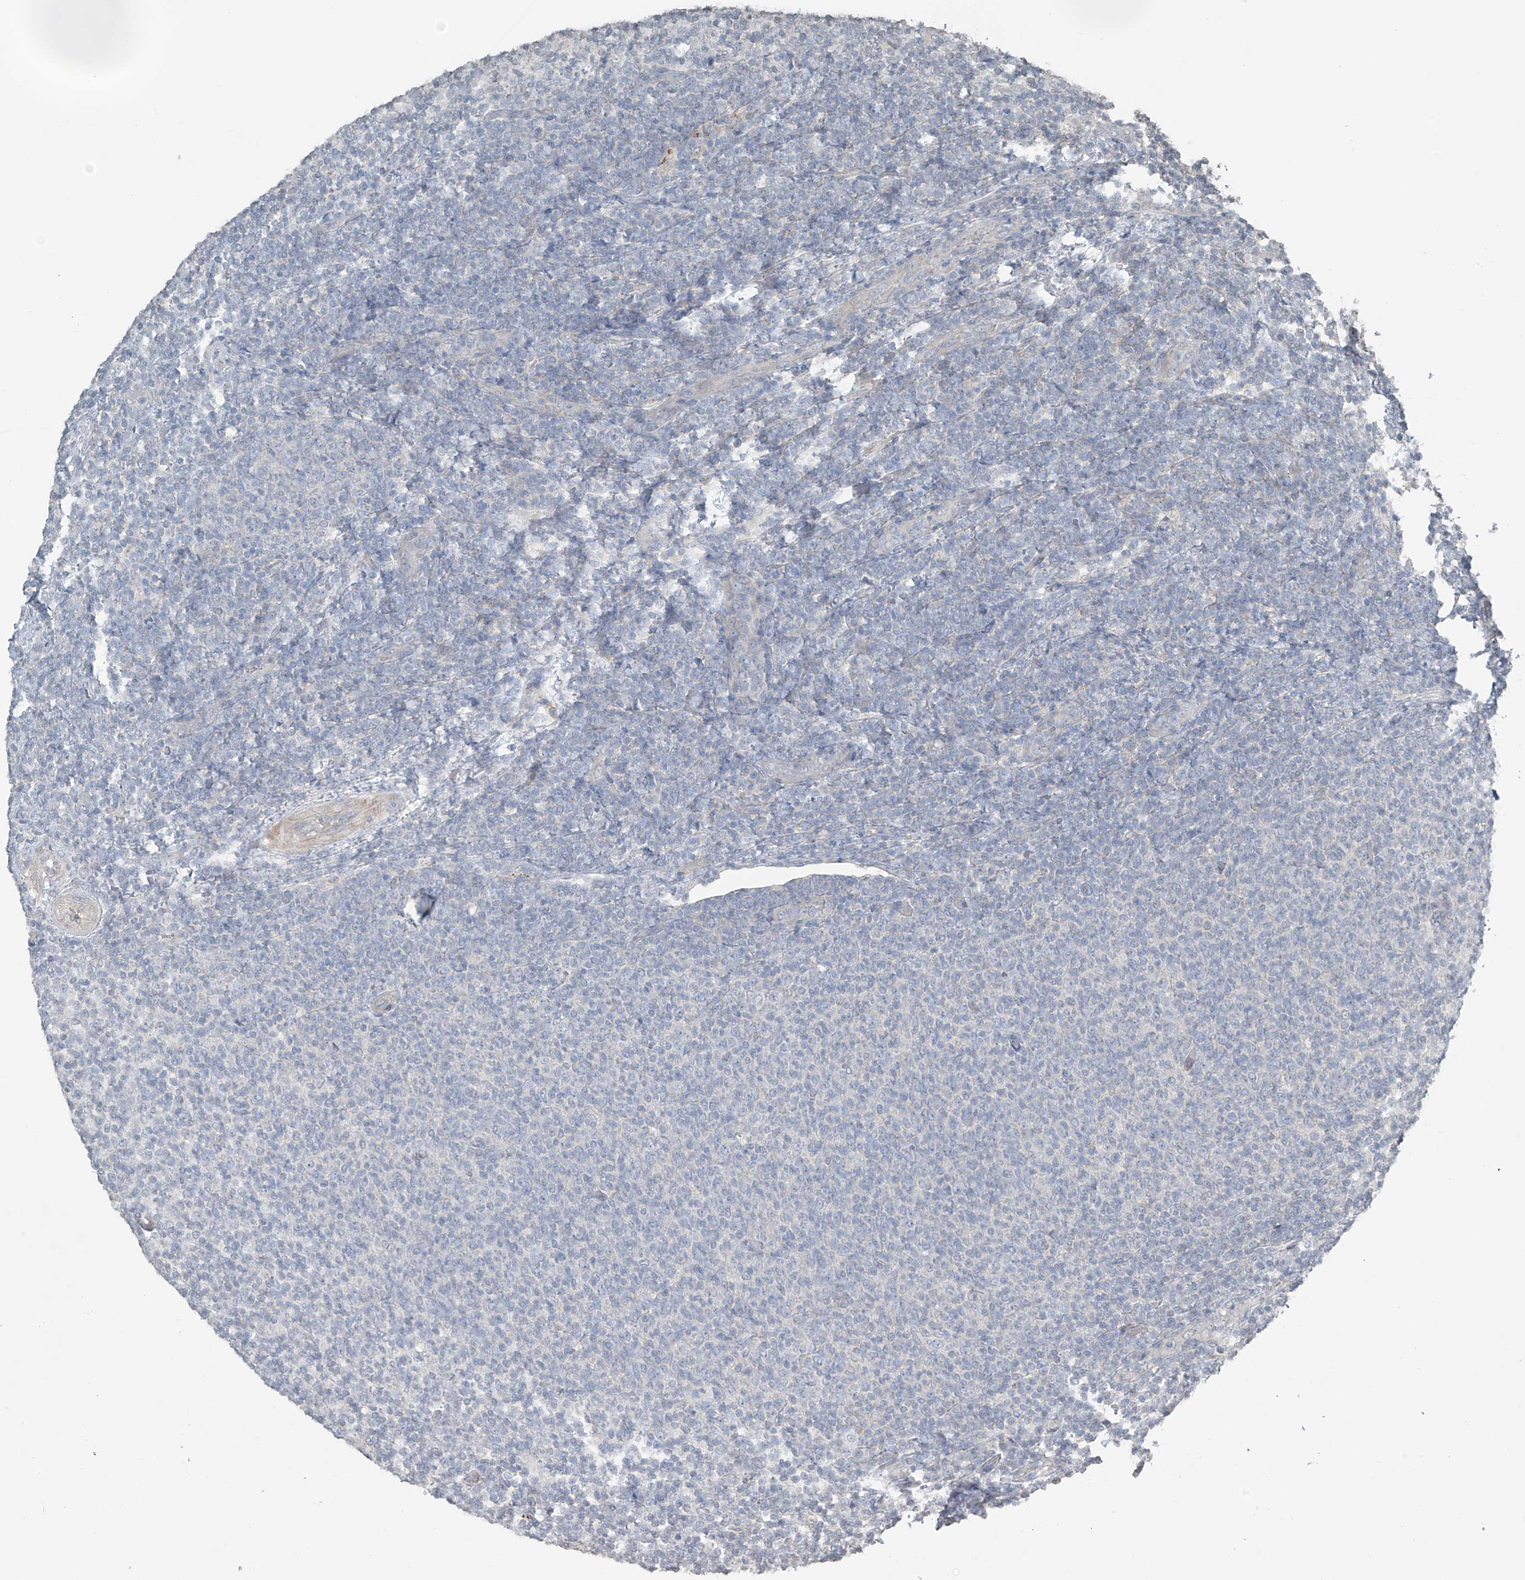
{"staining": {"intensity": "negative", "quantity": "none", "location": "none"}, "tissue": "lymphoma", "cell_type": "Tumor cells", "image_type": "cancer", "snomed": [{"axis": "morphology", "description": "Malignant lymphoma, non-Hodgkin's type, Low grade"}, {"axis": "topography", "description": "Lymph node"}], "caption": "This is a photomicrograph of immunohistochemistry staining of low-grade malignant lymphoma, non-Hodgkin's type, which shows no staining in tumor cells.", "gene": "HOXA11", "patient": {"sex": "male", "age": 66}}